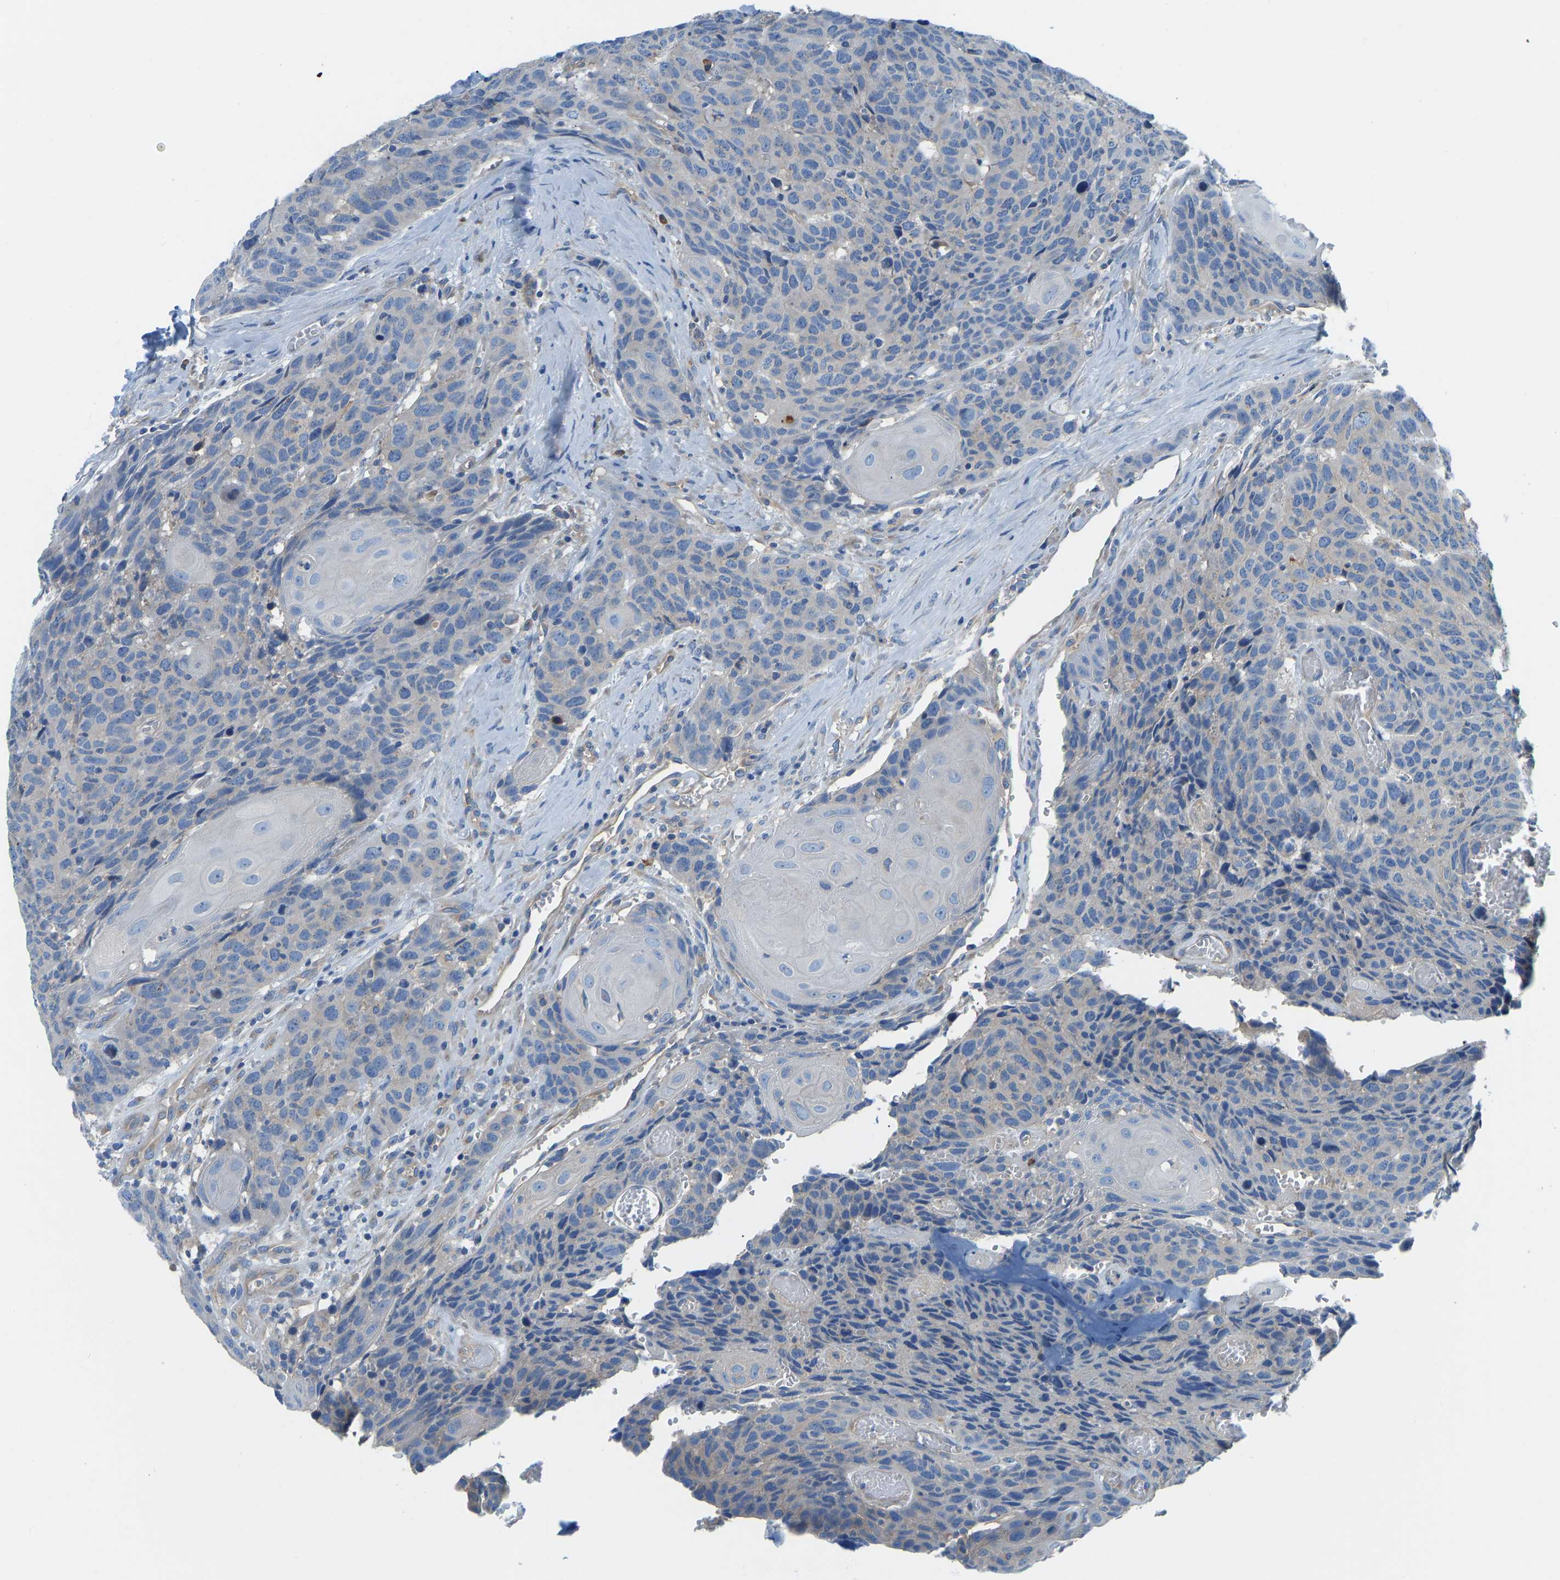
{"staining": {"intensity": "negative", "quantity": "none", "location": "none"}, "tissue": "head and neck cancer", "cell_type": "Tumor cells", "image_type": "cancer", "snomed": [{"axis": "morphology", "description": "Squamous cell carcinoma, NOS"}, {"axis": "topography", "description": "Head-Neck"}], "caption": "Squamous cell carcinoma (head and neck) stained for a protein using immunohistochemistry demonstrates no positivity tumor cells.", "gene": "CHAD", "patient": {"sex": "male", "age": 66}}